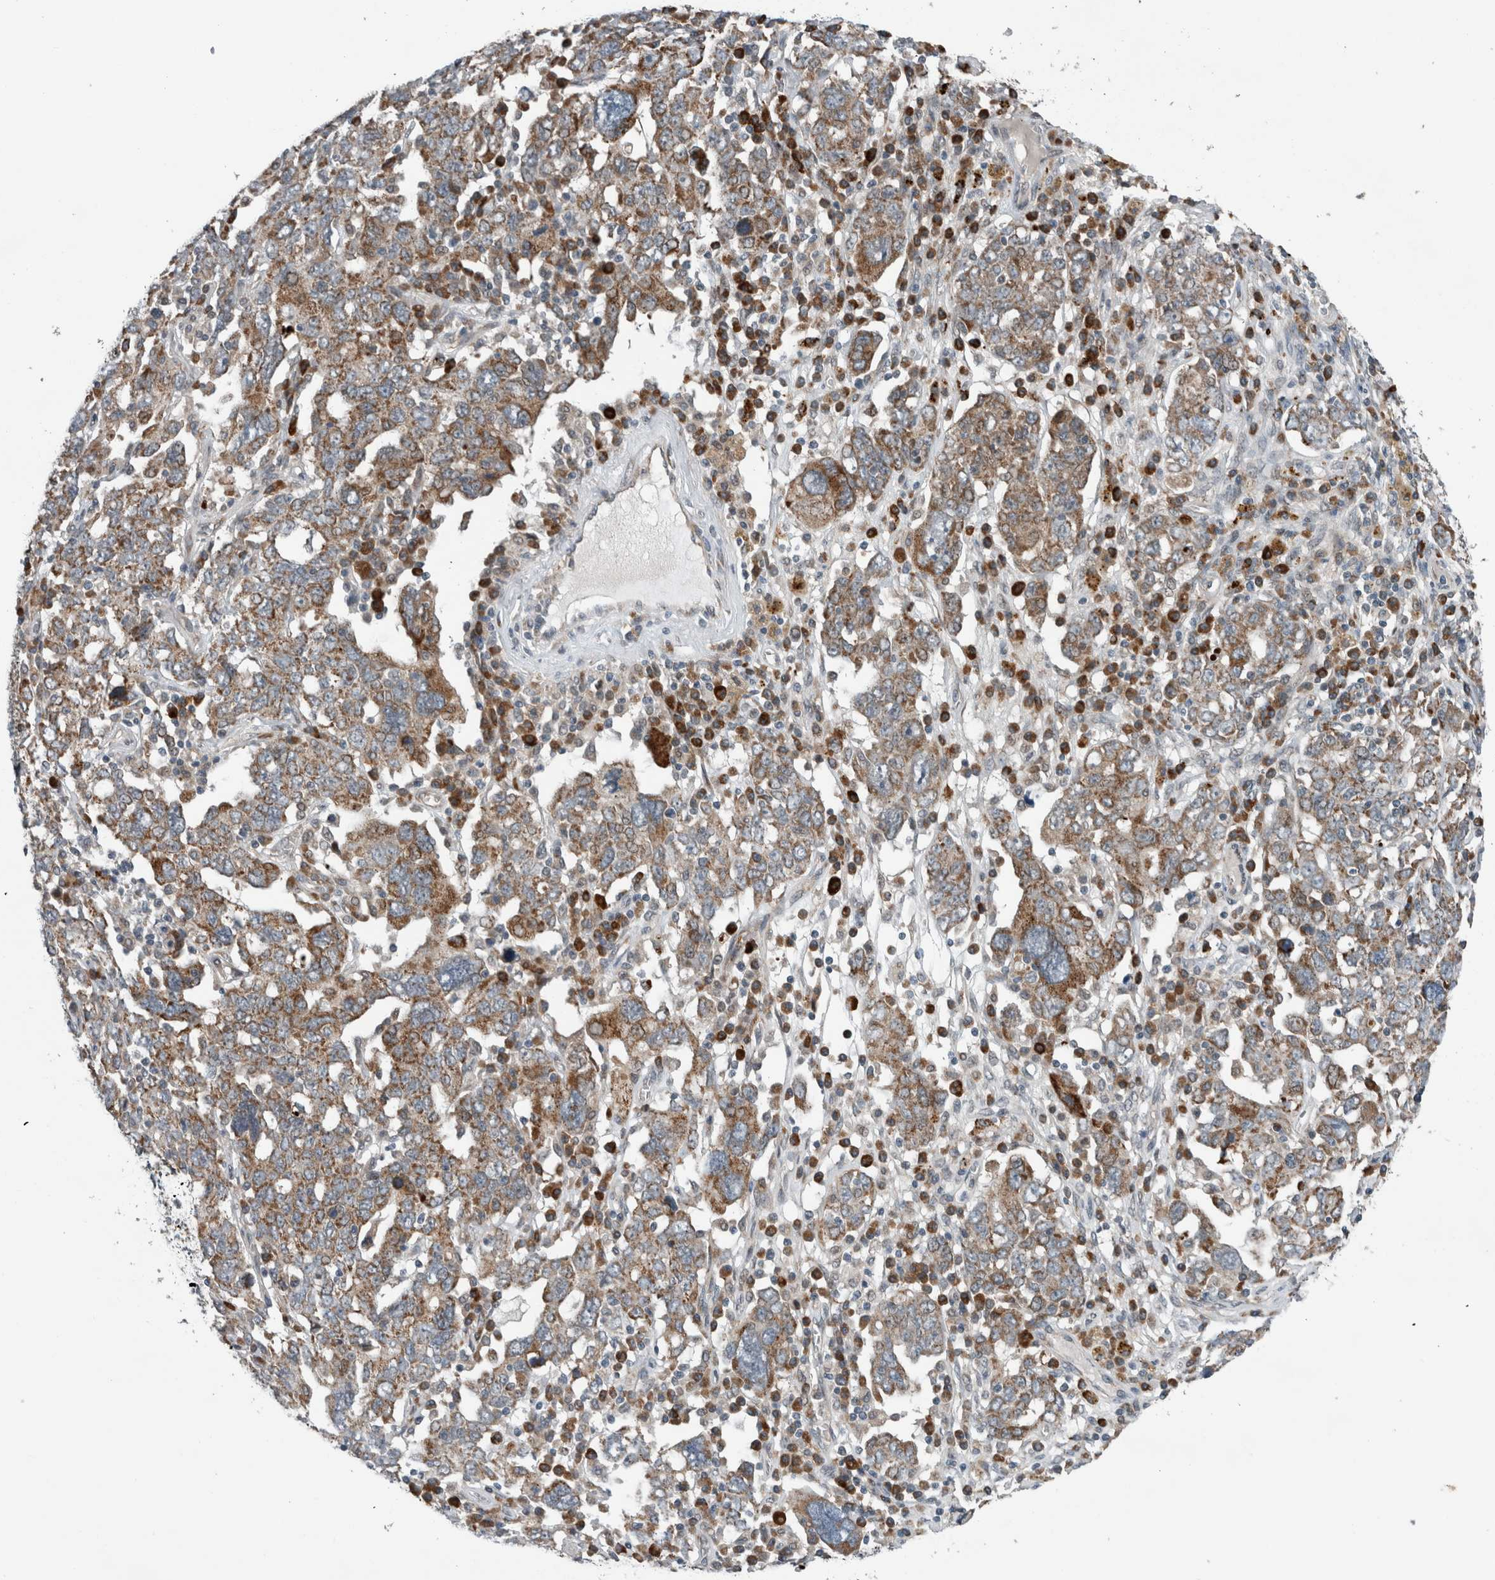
{"staining": {"intensity": "moderate", "quantity": ">75%", "location": "cytoplasmic/membranous"}, "tissue": "ovarian cancer", "cell_type": "Tumor cells", "image_type": "cancer", "snomed": [{"axis": "morphology", "description": "Carcinoma, endometroid"}, {"axis": "topography", "description": "Ovary"}], "caption": "Immunohistochemistry (DAB (3,3'-diaminobenzidine)) staining of human ovarian endometroid carcinoma displays moderate cytoplasmic/membranous protein staining in about >75% of tumor cells.", "gene": "GBA2", "patient": {"sex": "female", "age": 62}}